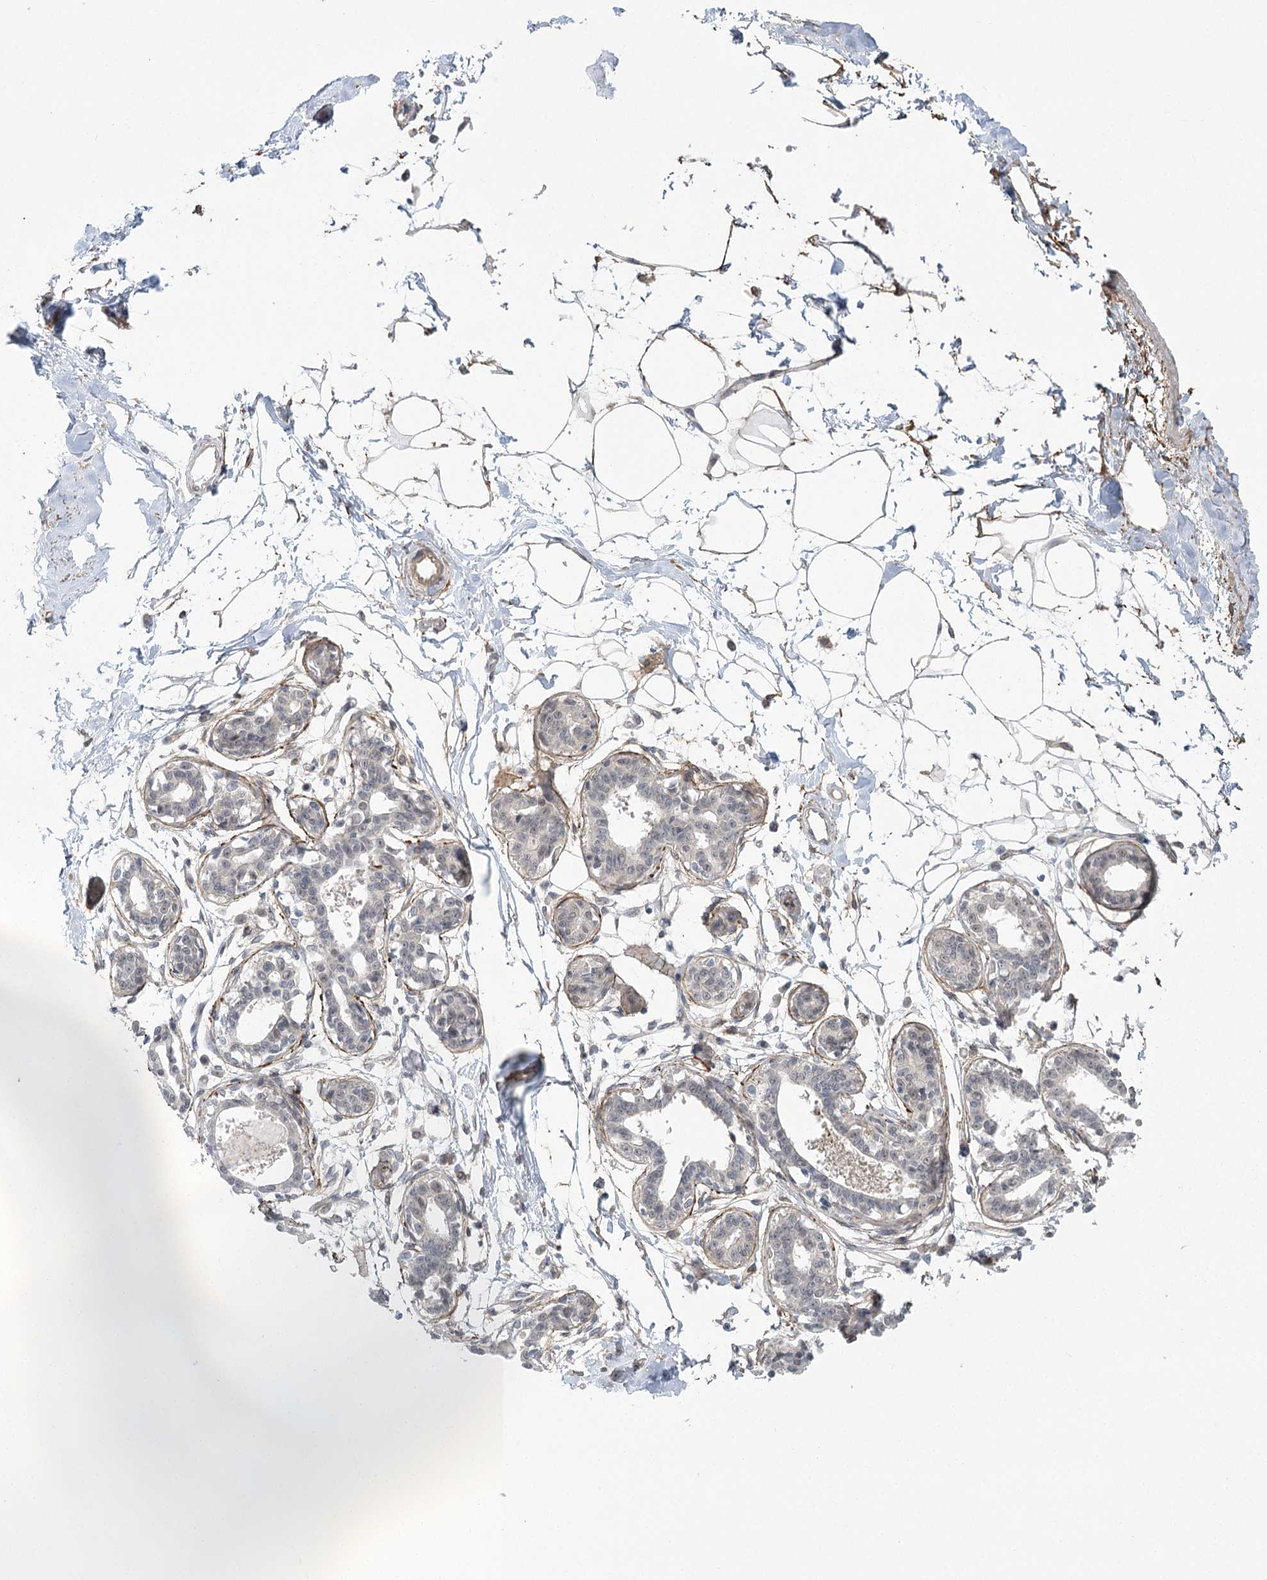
{"staining": {"intensity": "weak", "quantity": "25%-75%", "location": "cytoplasmic/membranous"}, "tissue": "breast", "cell_type": "Adipocytes", "image_type": "normal", "snomed": [{"axis": "morphology", "description": "Normal tissue, NOS"}, {"axis": "topography", "description": "Breast"}], "caption": "Breast stained with a brown dye shows weak cytoplasmic/membranous positive staining in about 25%-75% of adipocytes.", "gene": "MED28", "patient": {"sex": "female", "age": 45}}